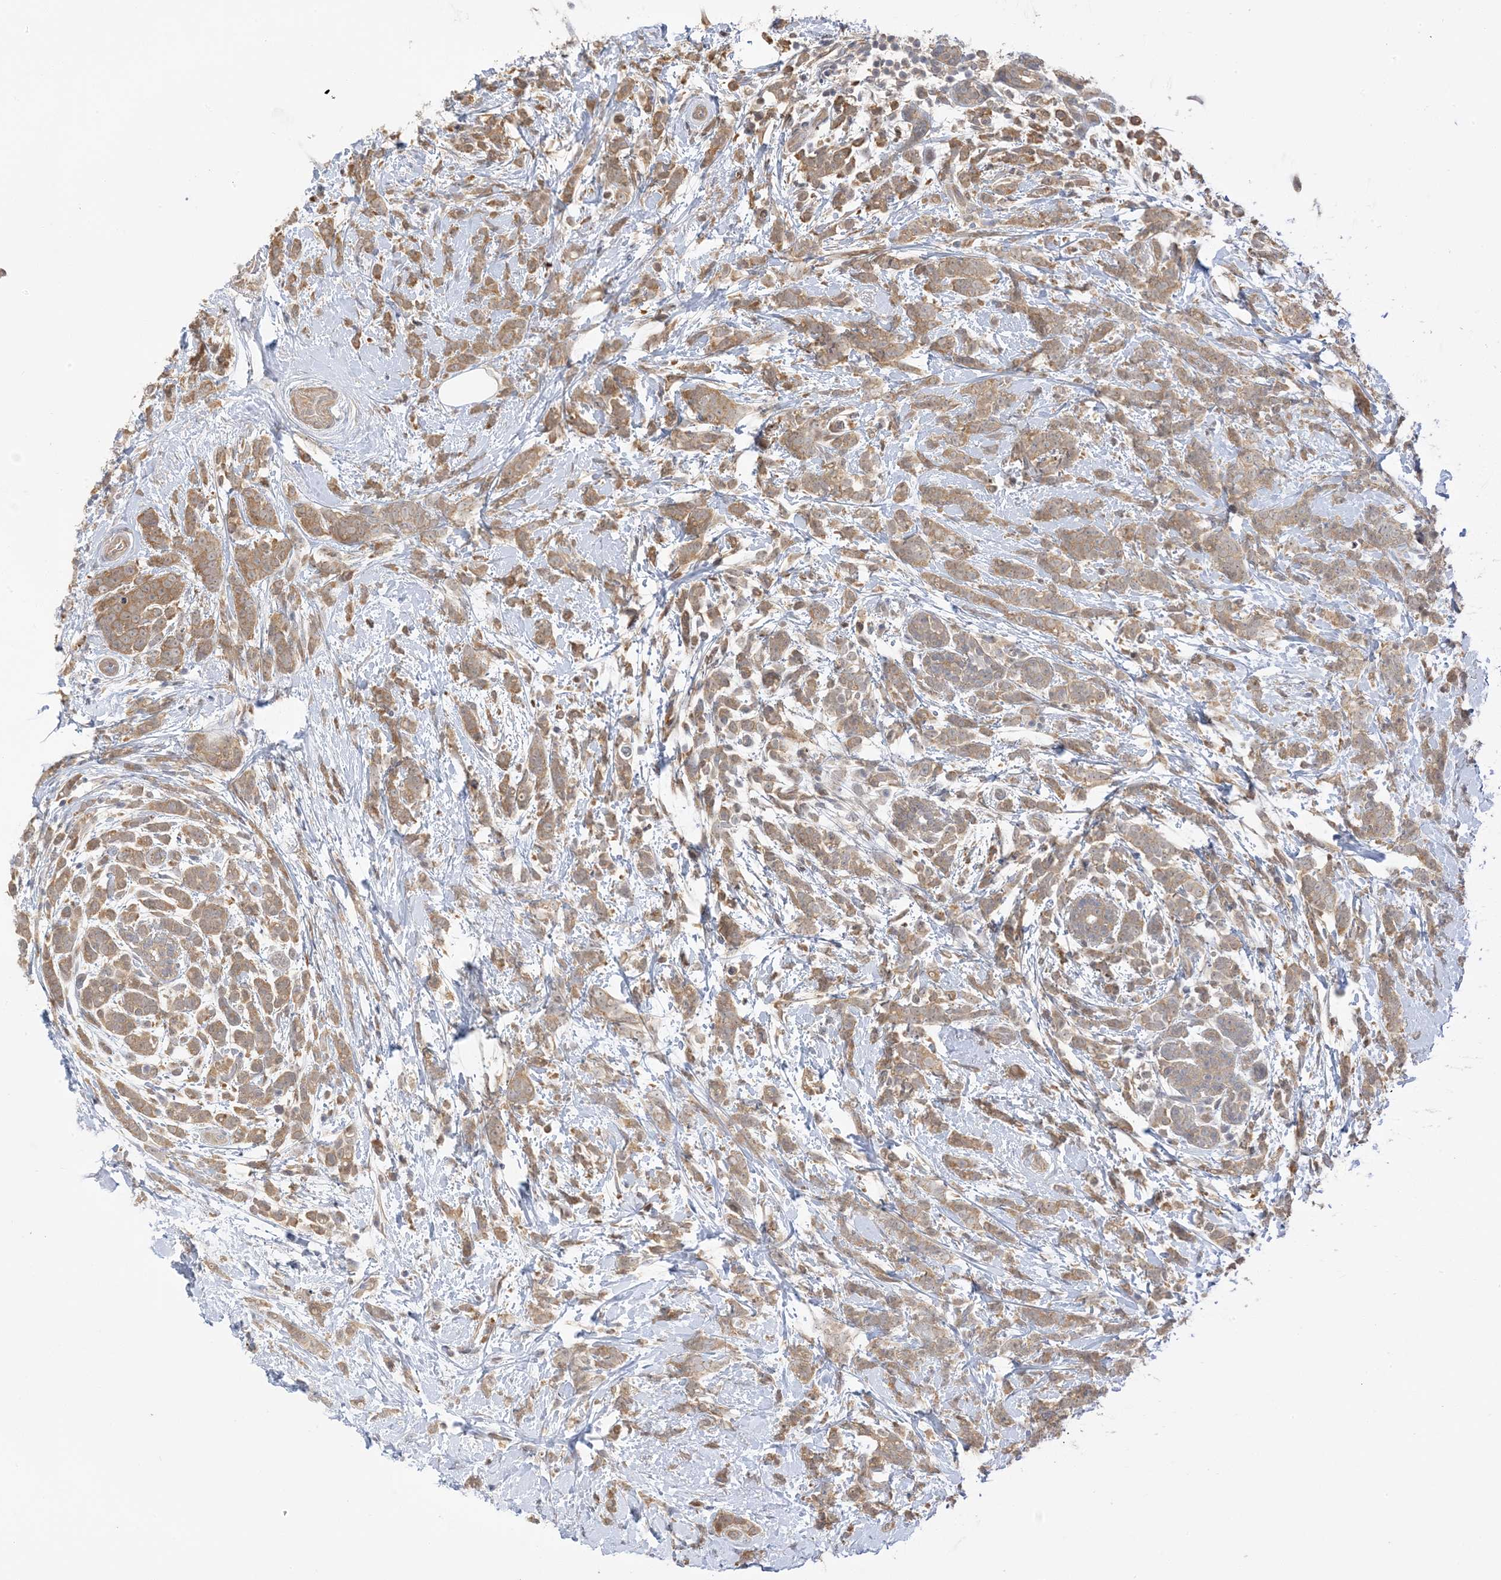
{"staining": {"intensity": "moderate", "quantity": ">75%", "location": "cytoplasmic/membranous"}, "tissue": "breast cancer", "cell_type": "Tumor cells", "image_type": "cancer", "snomed": [{"axis": "morphology", "description": "Lobular carcinoma"}, {"axis": "topography", "description": "Breast"}], "caption": "Immunohistochemical staining of breast lobular carcinoma reveals medium levels of moderate cytoplasmic/membranous positivity in approximately >75% of tumor cells.", "gene": "WDR26", "patient": {"sex": "female", "age": 58}}